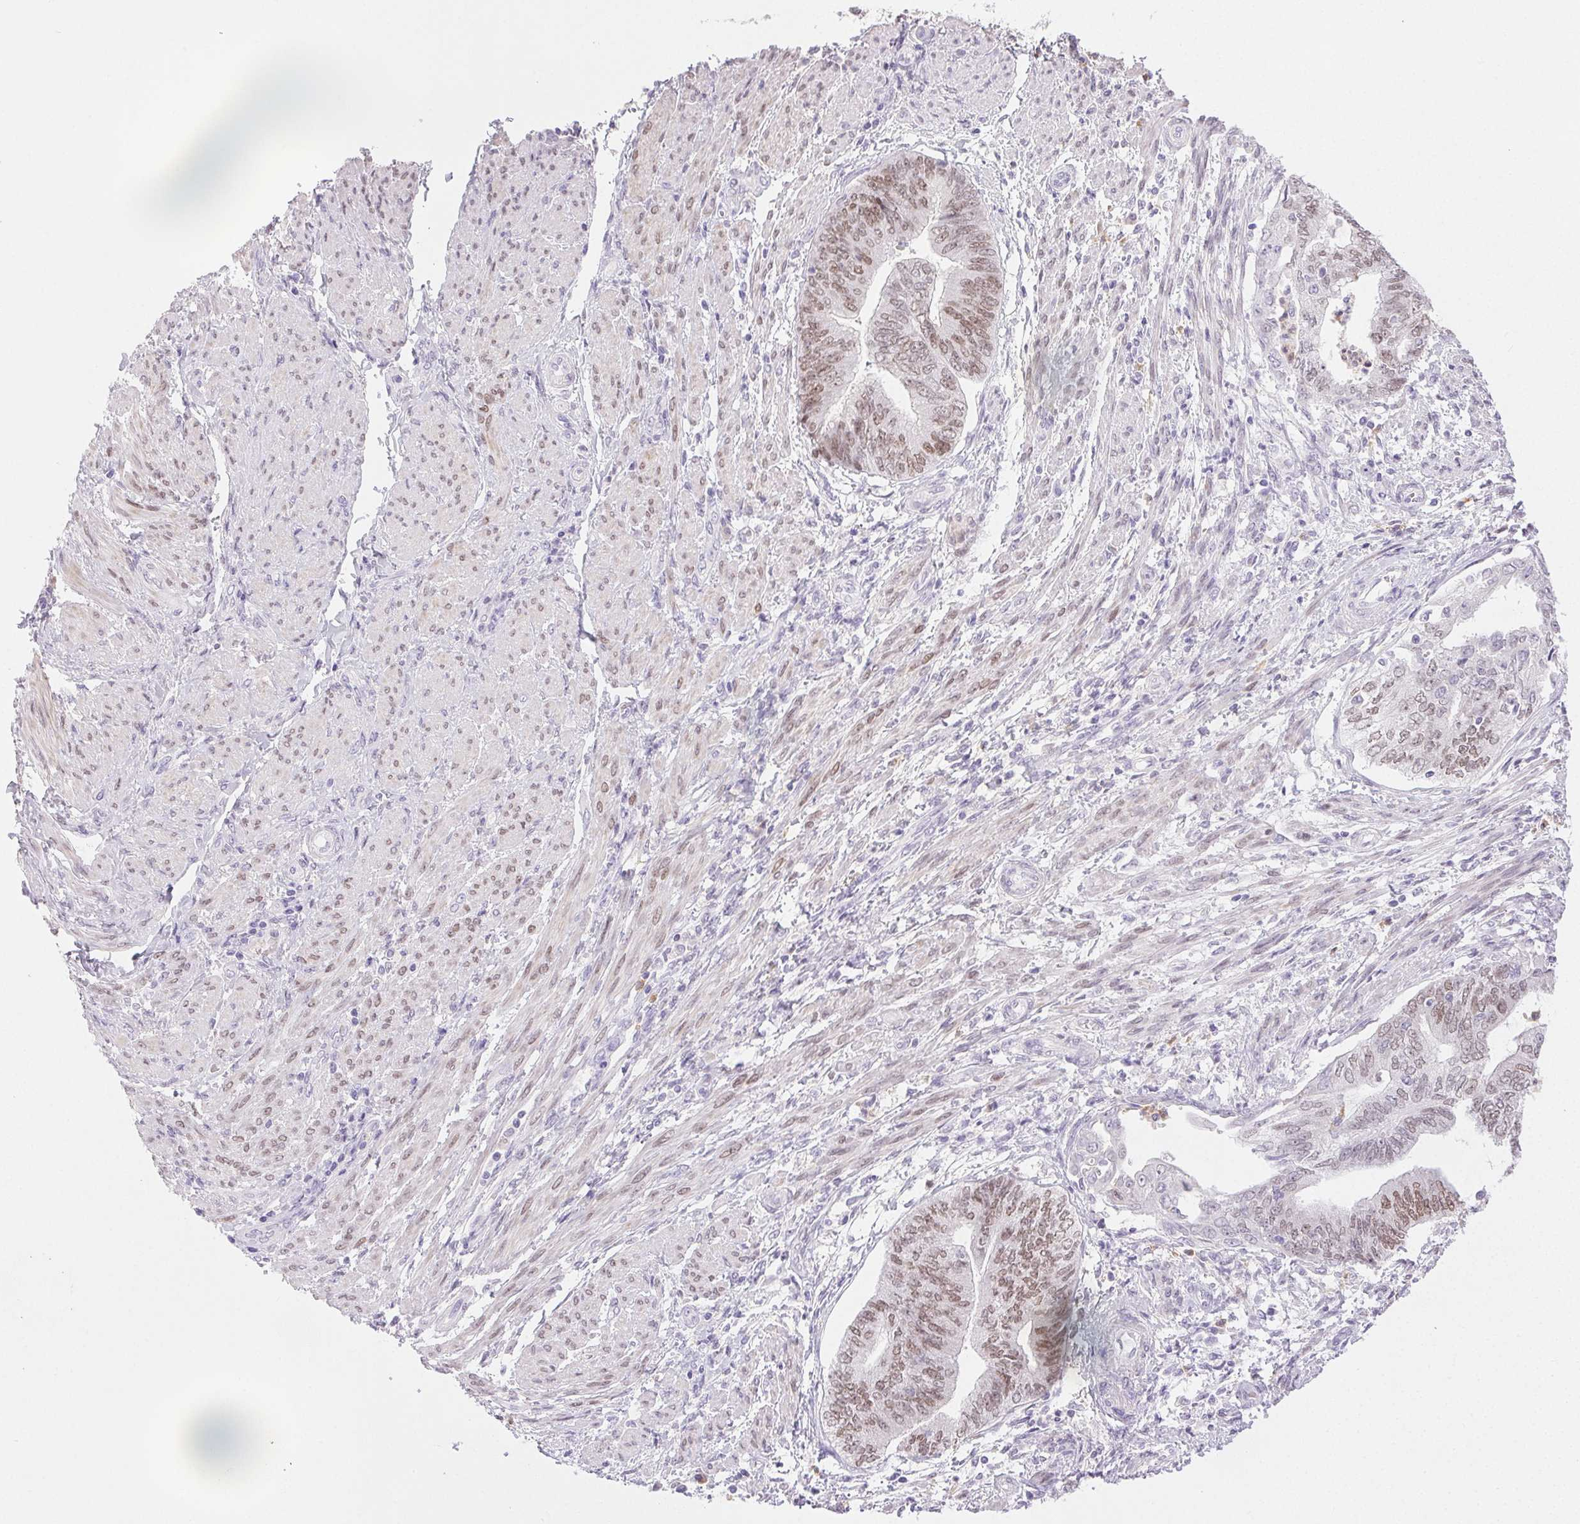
{"staining": {"intensity": "moderate", "quantity": "25%-75%", "location": "nuclear"}, "tissue": "endometrial cancer", "cell_type": "Tumor cells", "image_type": "cancer", "snomed": [{"axis": "morphology", "description": "Adenocarcinoma, NOS"}, {"axis": "topography", "description": "Endometrium"}], "caption": "Immunohistochemical staining of human endometrial cancer (adenocarcinoma) demonstrates medium levels of moderate nuclear positivity in approximately 25%-75% of tumor cells. The staining was performed using DAB, with brown indicating positive protein expression. Nuclei are stained blue with hematoxylin.", "gene": "EMX2", "patient": {"sex": "female", "age": 65}}